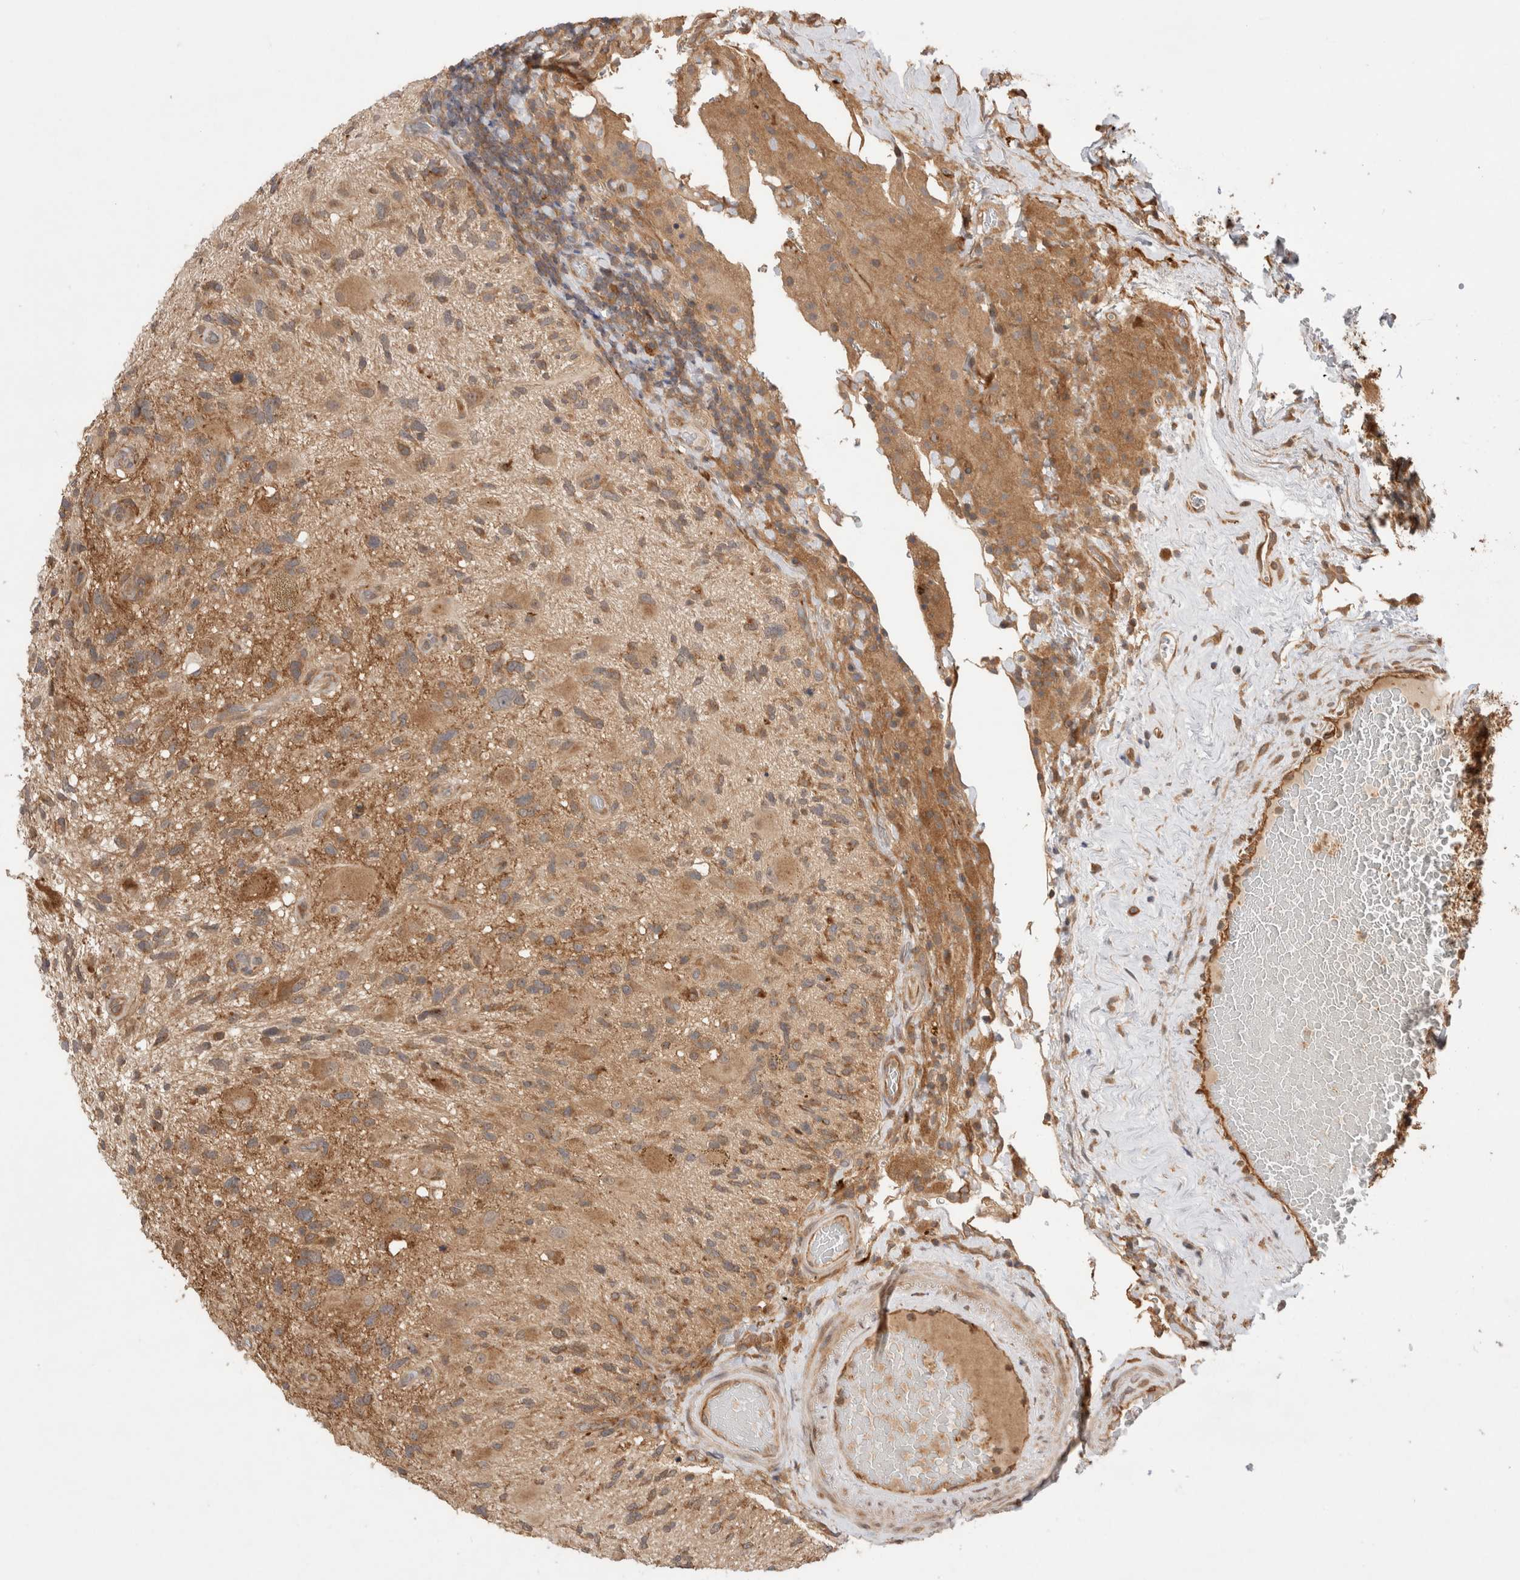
{"staining": {"intensity": "moderate", "quantity": ">75%", "location": "cytoplasmic/membranous"}, "tissue": "glioma", "cell_type": "Tumor cells", "image_type": "cancer", "snomed": [{"axis": "morphology", "description": "Glioma, malignant, High grade"}, {"axis": "topography", "description": "Brain"}], "caption": "The immunohistochemical stain shows moderate cytoplasmic/membranous positivity in tumor cells of high-grade glioma (malignant) tissue.", "gene": "VPS28", "patient": {"sex": "male", "age": 33}}